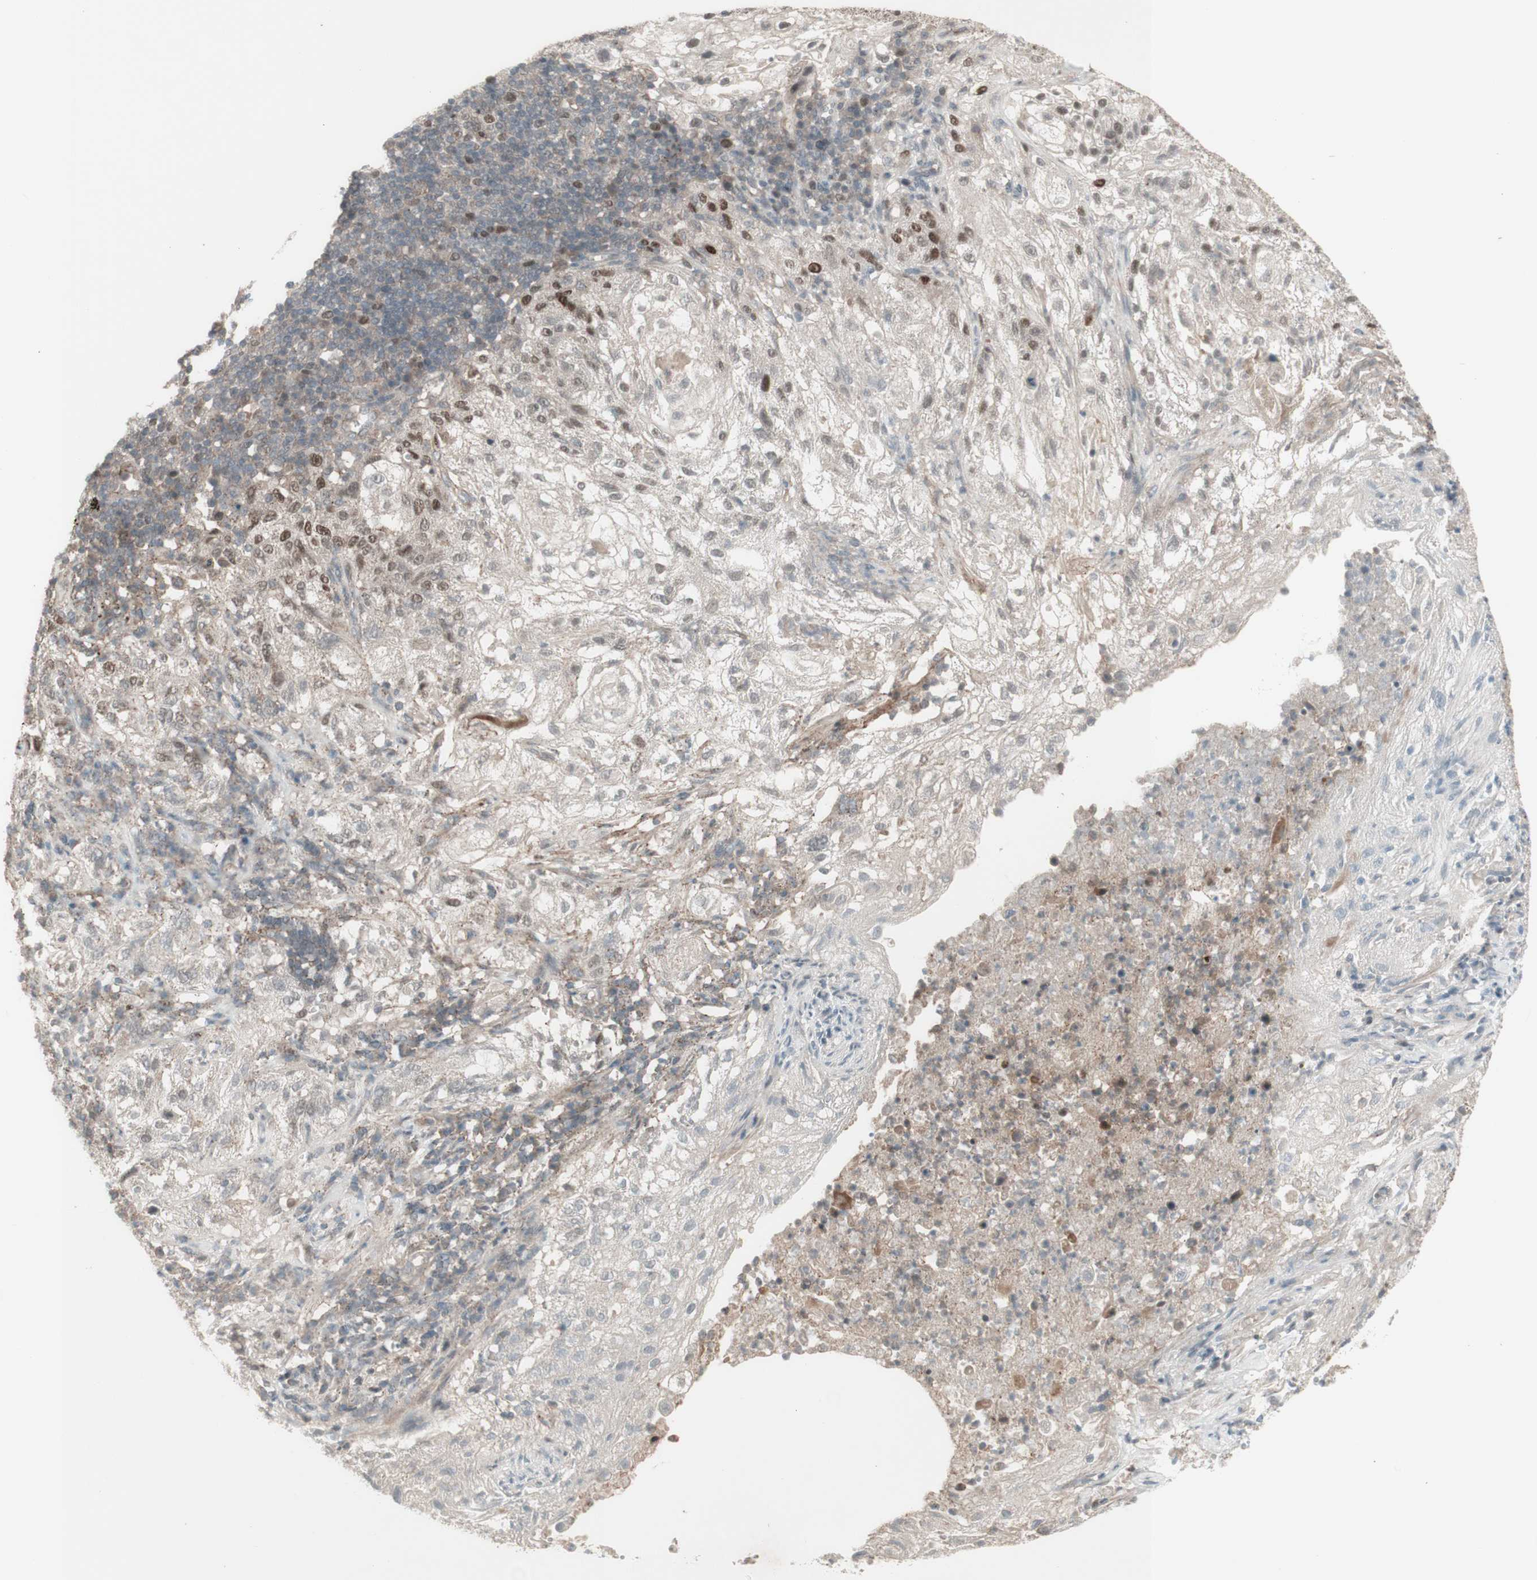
{"staining": {"intensity": "strong", "quantity": "25%-75%", "location": "nuclear"}, "tissue": "lung cancer", "cell_type": "Tumor cells", "image_type": "cancer", "snomed": [{"axis": "morphology", "description": "Inflammation, NOS"}, {"axis": "morphology", "description": "Squamous cell carcinoma, NOS"}, {"axis": "topography", "description": "Lymph node"}, {"axis": "topography", "description": "Soft tissue"}, {"axis": "topography", "description": "Lung"}], "caption": "High-magnification brightfield microscopy of lung cancer stained with DAB (3,3'-diaminobenzidine) (brown) and counterstained with hematoxylin (blue). tumor cells exhibit strong nuclear expression is identified in about25%-75% of cells.", "gene": "MSH6", "patient": {"sex": "male", "age": 66}}